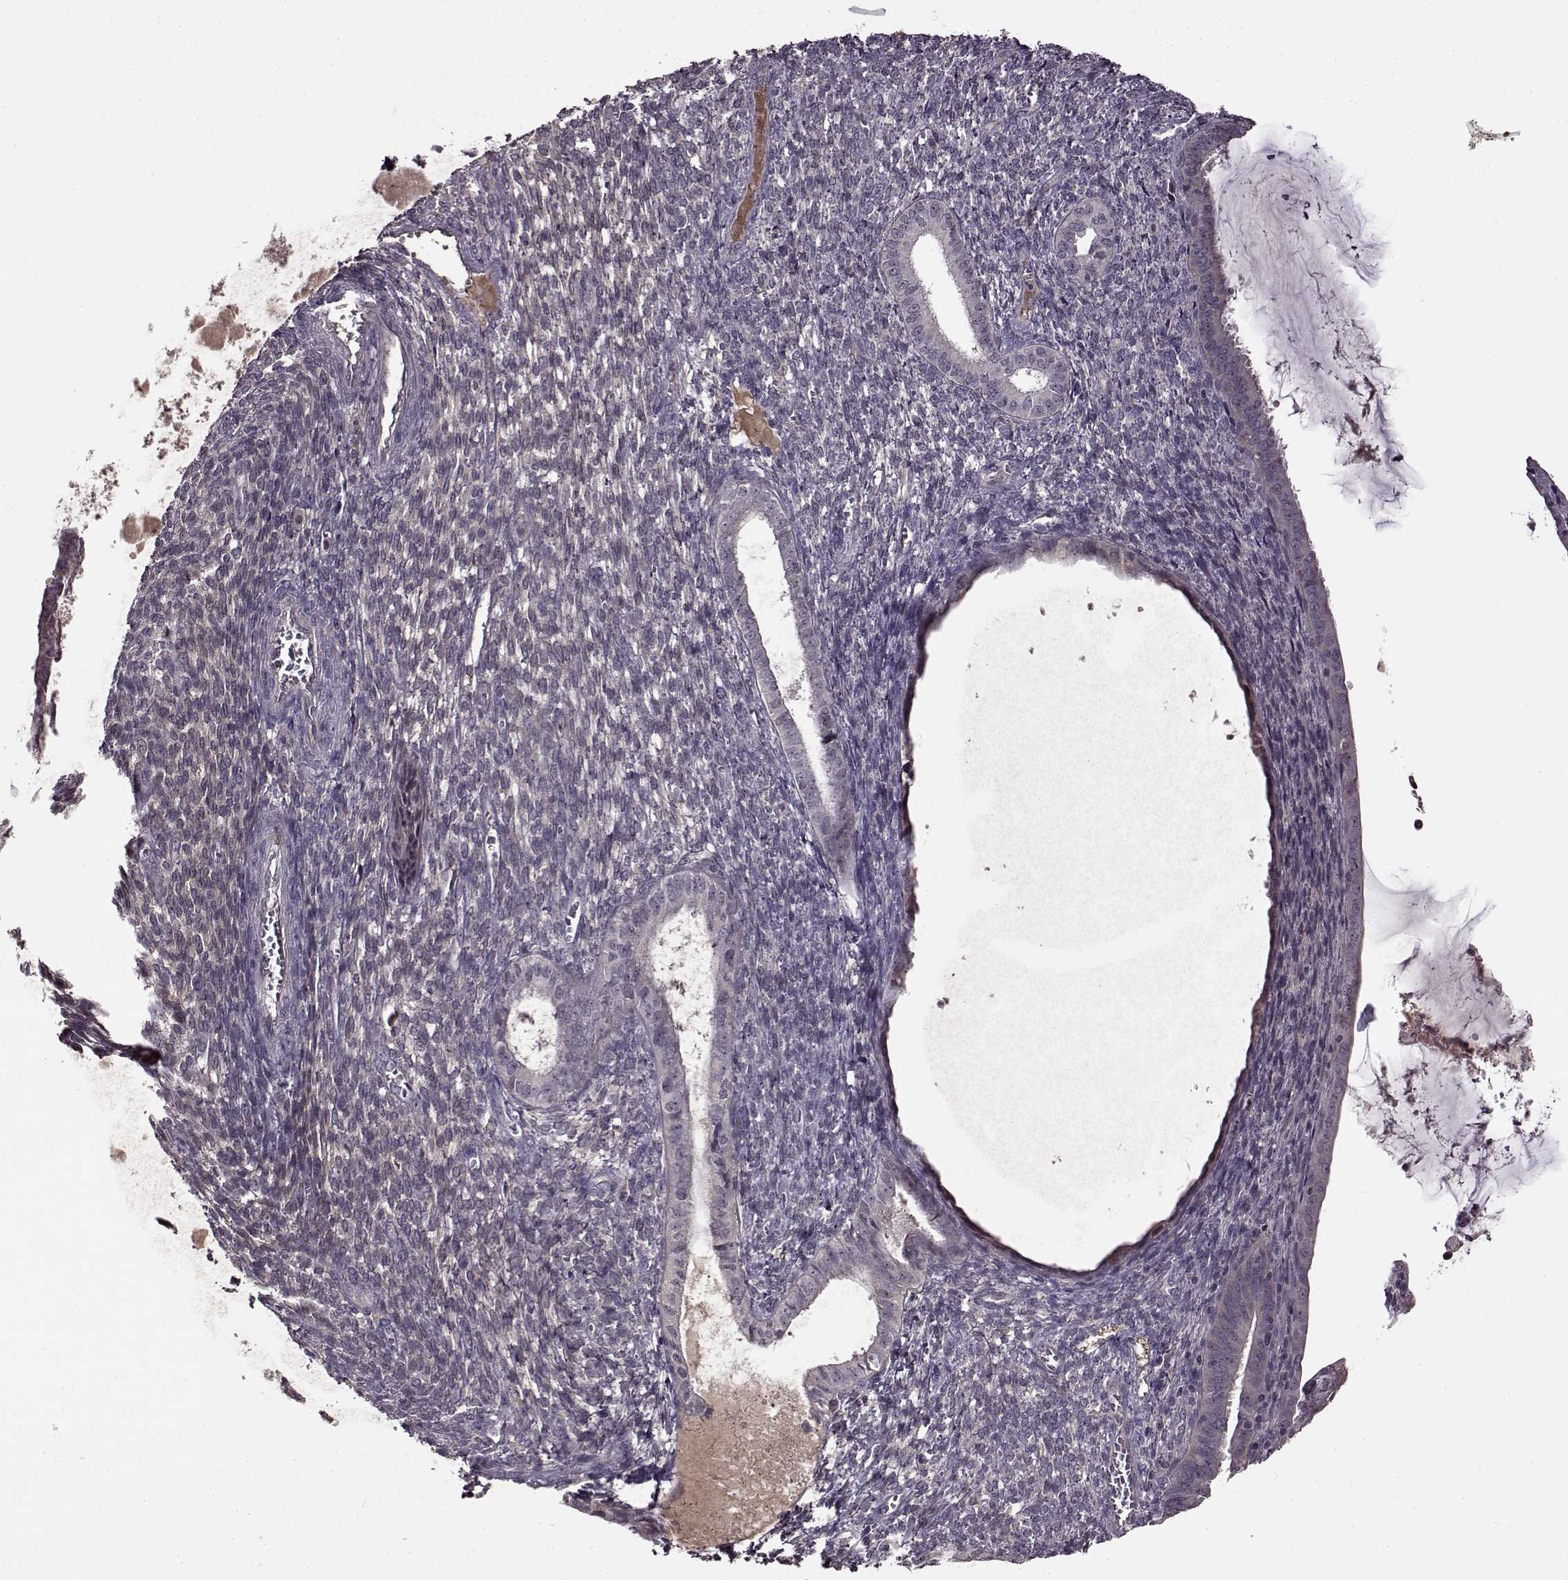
{"staining": {"intensity": "negative", "quantity": "none", "location": "none"}, "tissue": "endometrial cancer", "cell_type": "Tumor cells", "image_type": "cancer", "snomed": [{"axis": "morphology", "description": "Adenocarcinoma, NOS"}, {"axis": "topography", "description": "Endometrium"}], "caption": "High power microscopy photomicrograph of an IHC histopathology image of endometrial adenocarcinoma, revealing no significant expression in tumor cells.", "gene": "MAIP1", "patient": {"sex": "female", "age": 86}}